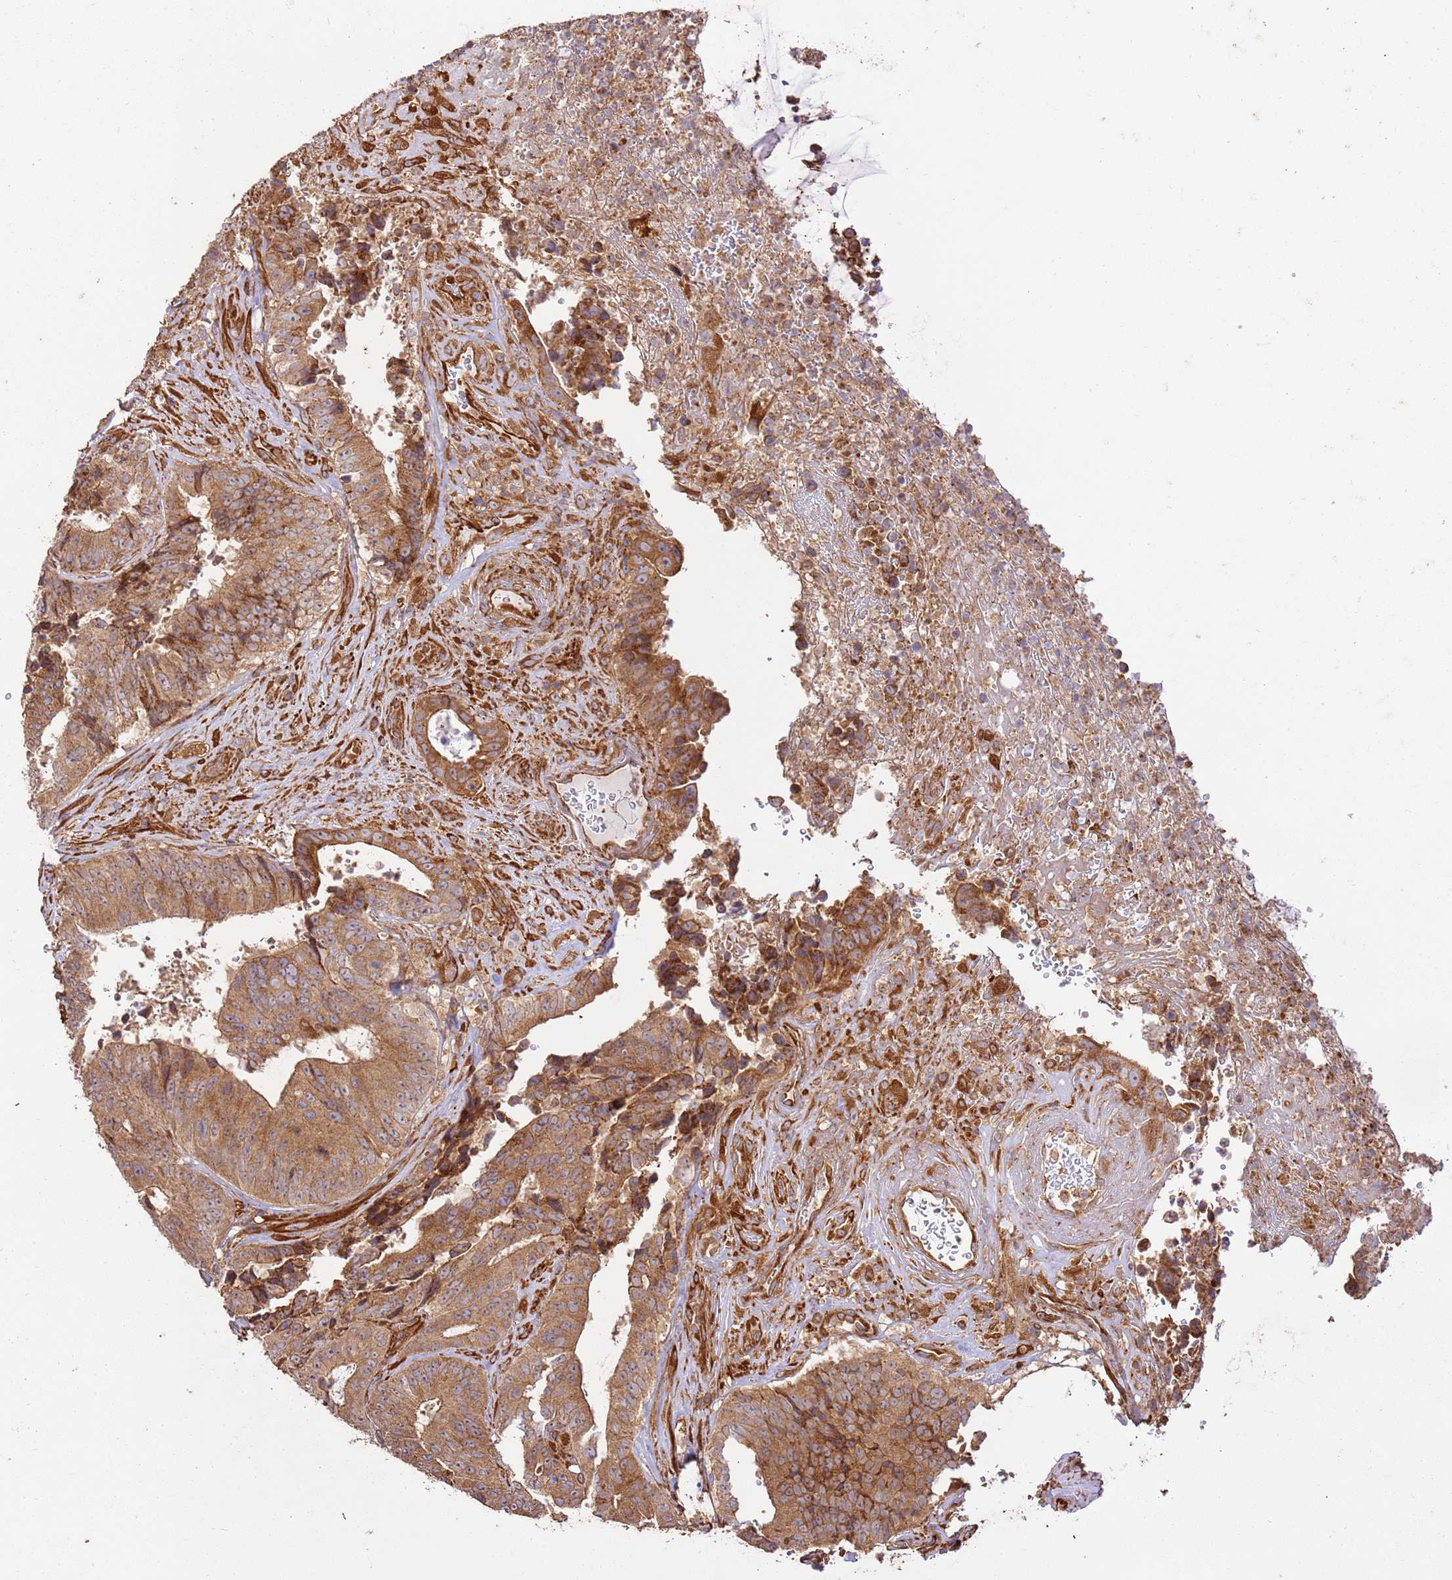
{"staining": {"intensity": "moderate", "quantity": ">75%", "location": "cytoplasmic/membranous"}, "tissue": "colorectal cancer", "cell_type": "Tumor cells", "image_type": "cancer", "snomed": [{"axis": "morphology", "description": "Adenocarcinoma, NOS"}, {"axis": "topography", "description": "Rectum"}], "caption": "Tumor cells show medium levels of moderate cytoplasmic/membranous expression in about >75% of cells in human colorectal cancer.", "gene": "ZBTB39", "patient": {"sex": "male", "age": 72}}